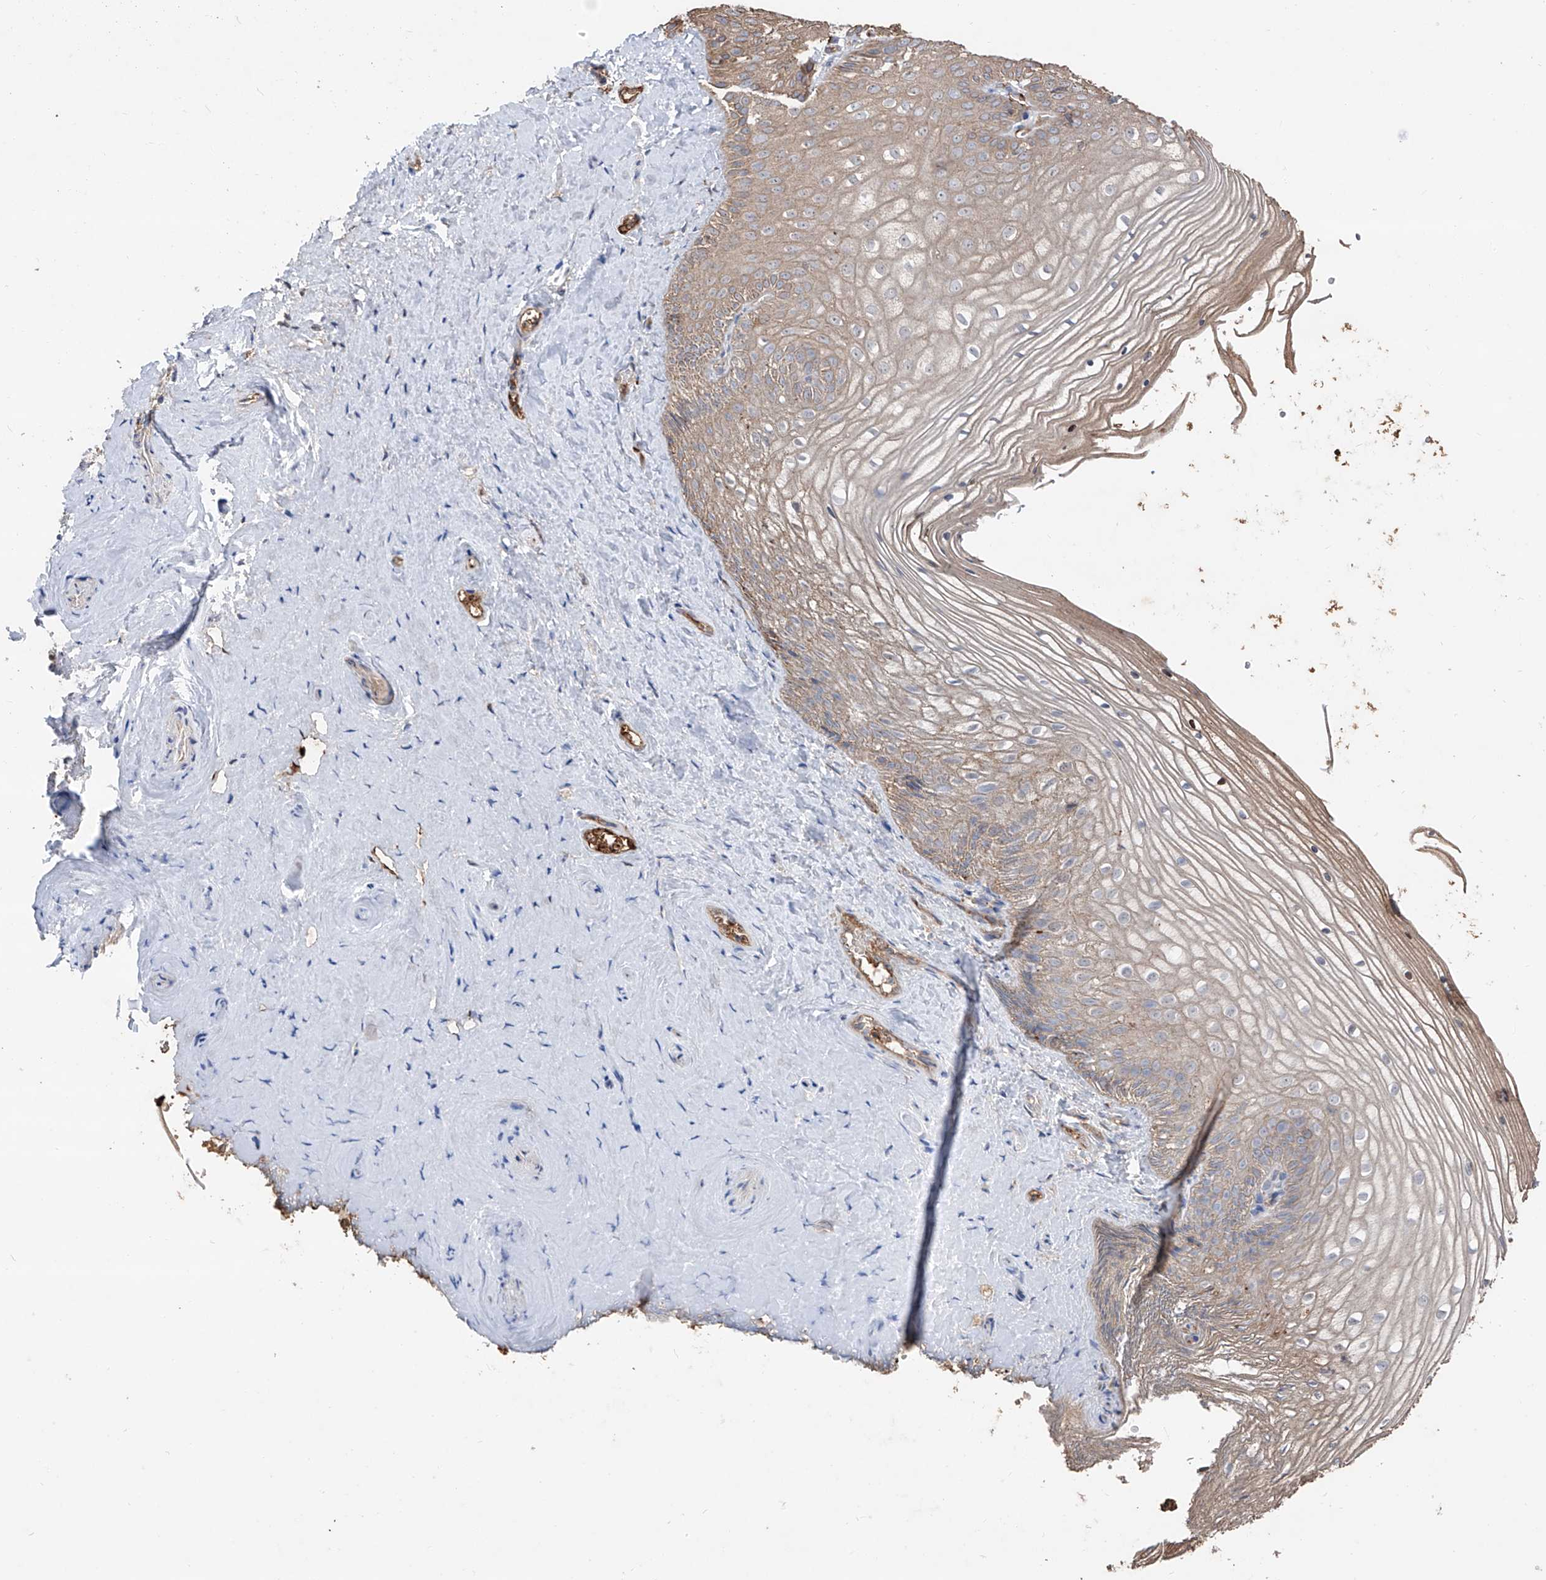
{"staining": {"intensity": "weak", "quantity": "25%-75%", "location": "cytoplasmic/membranous"}, "tissue": "vagina", "cell_type": "Squamous epithelial cells", "image_type": "normal", "snomed": [{"axis": "morphology", "description": "Normal tissue, NOS"}, {"axis": "topography", "description": "Vagina"}, {"axis": "topography", "description": "Cervix"}], "caption": "Brown immunohistochemical staining in normal human vagina reveals weak cytoplasmic/membranous staining in about 25%-75% of squamous epithelial cells. (brown staining indicates protein expression, while blue staining denotes nuclei).", "gene": "EDN1", "patient": {"sex": "female", "age": 40}}